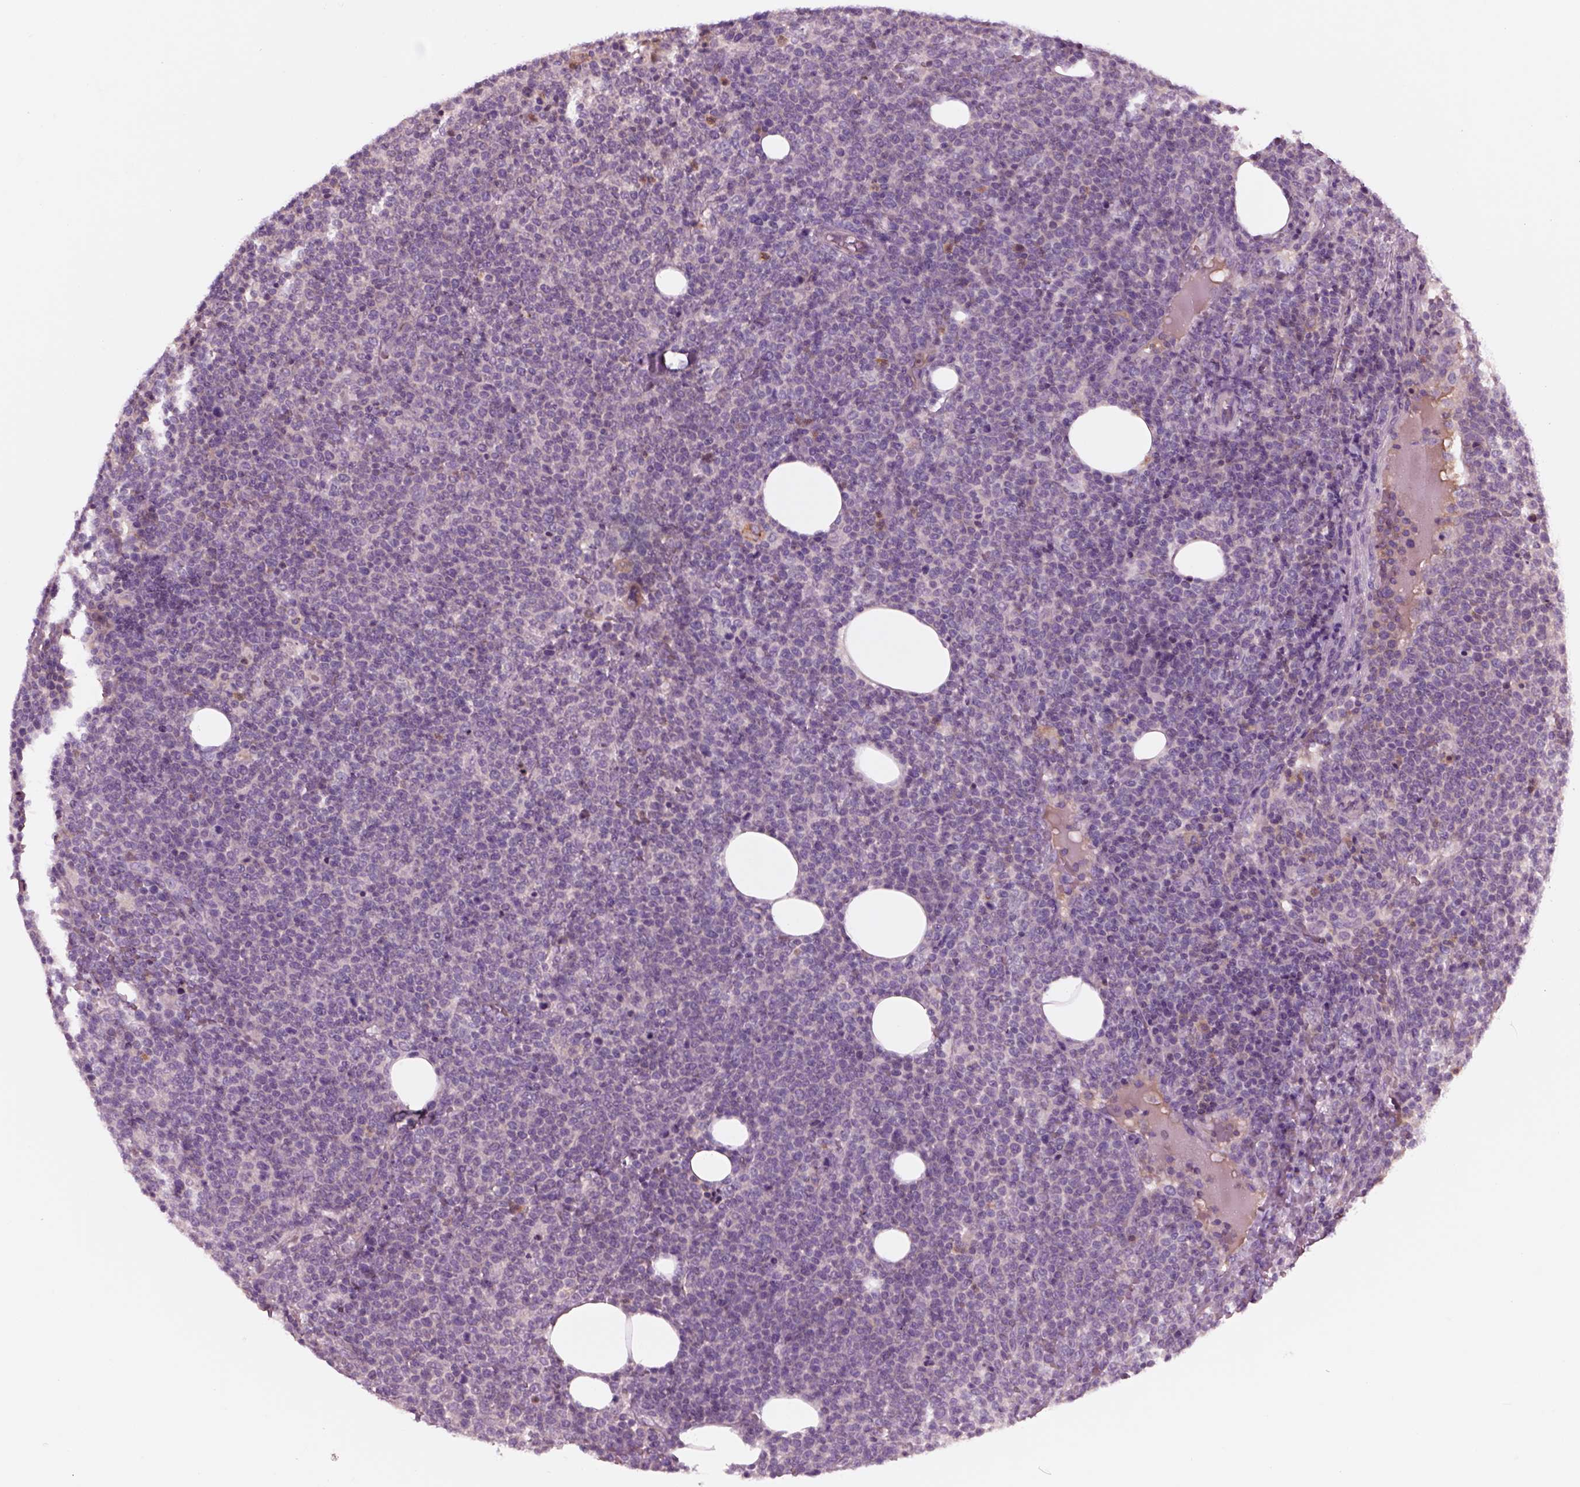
{"staining": {"intensity": "negative", "quantity": "none", "location": "none"}, "tissue": "lymphoma", "cell_type": "Tumor cells", "image_type": "cancer", "snomed": [{"axis": "morphology", "description": "Malignant lymphoma, non-Hodgkin's type, High grade"}, {"axis": "topography", "description": "Lymph node"}], "caption": "A histopathology image of high-grade malignant lymphoma, non-Hodgkin's type stained for a protein demonstrates no brown staining in tumor cells. (Stains: DAB (3,3'-diaminobenzidine) immunohistochemistry (IHC) with hematoxylin counter stain, Microscopy: brightfield microscopy at high magnification).", "gene": "SLC2A3", "patient": {"sex": "male", "age": 61}}